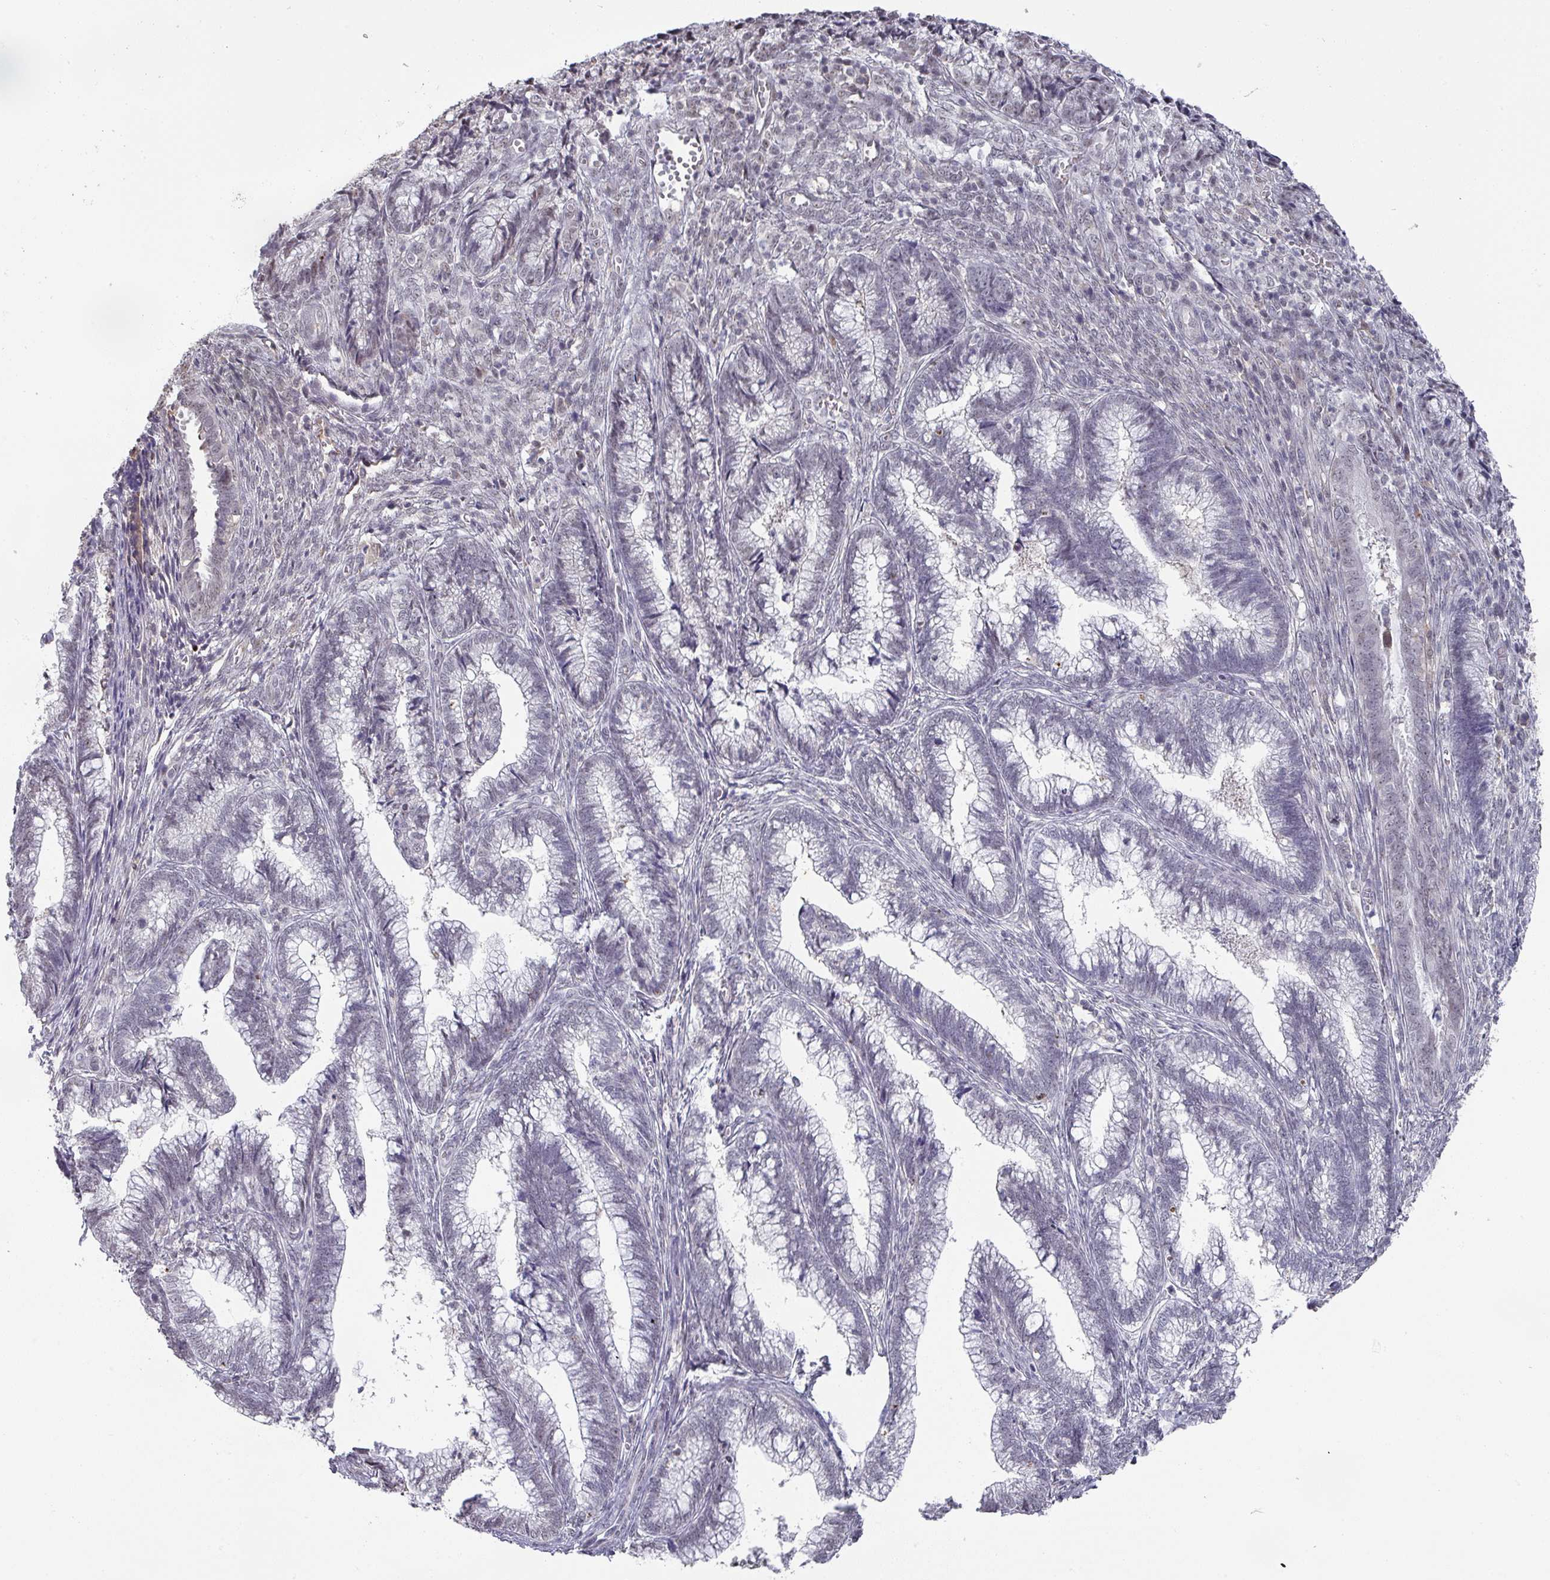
{"staining": {"intensity": "negative", "quantity": "none", "location": "none"}, "tissue": "cervical cancer", "cell_type": "Tumor cells", "image_type": "cancer", "snomed": [{"axis": "morphology", "description": "Adenocarcinoma, NOS"}, {"axis": "topography", "description": "Cervix"}], "caption": "The image exhibits no staining of tumor cells in cervical cancer. Nuclei are stained in blue.", "gene": "ZNF654", "patient": {"sex": "female", "age": 44}}